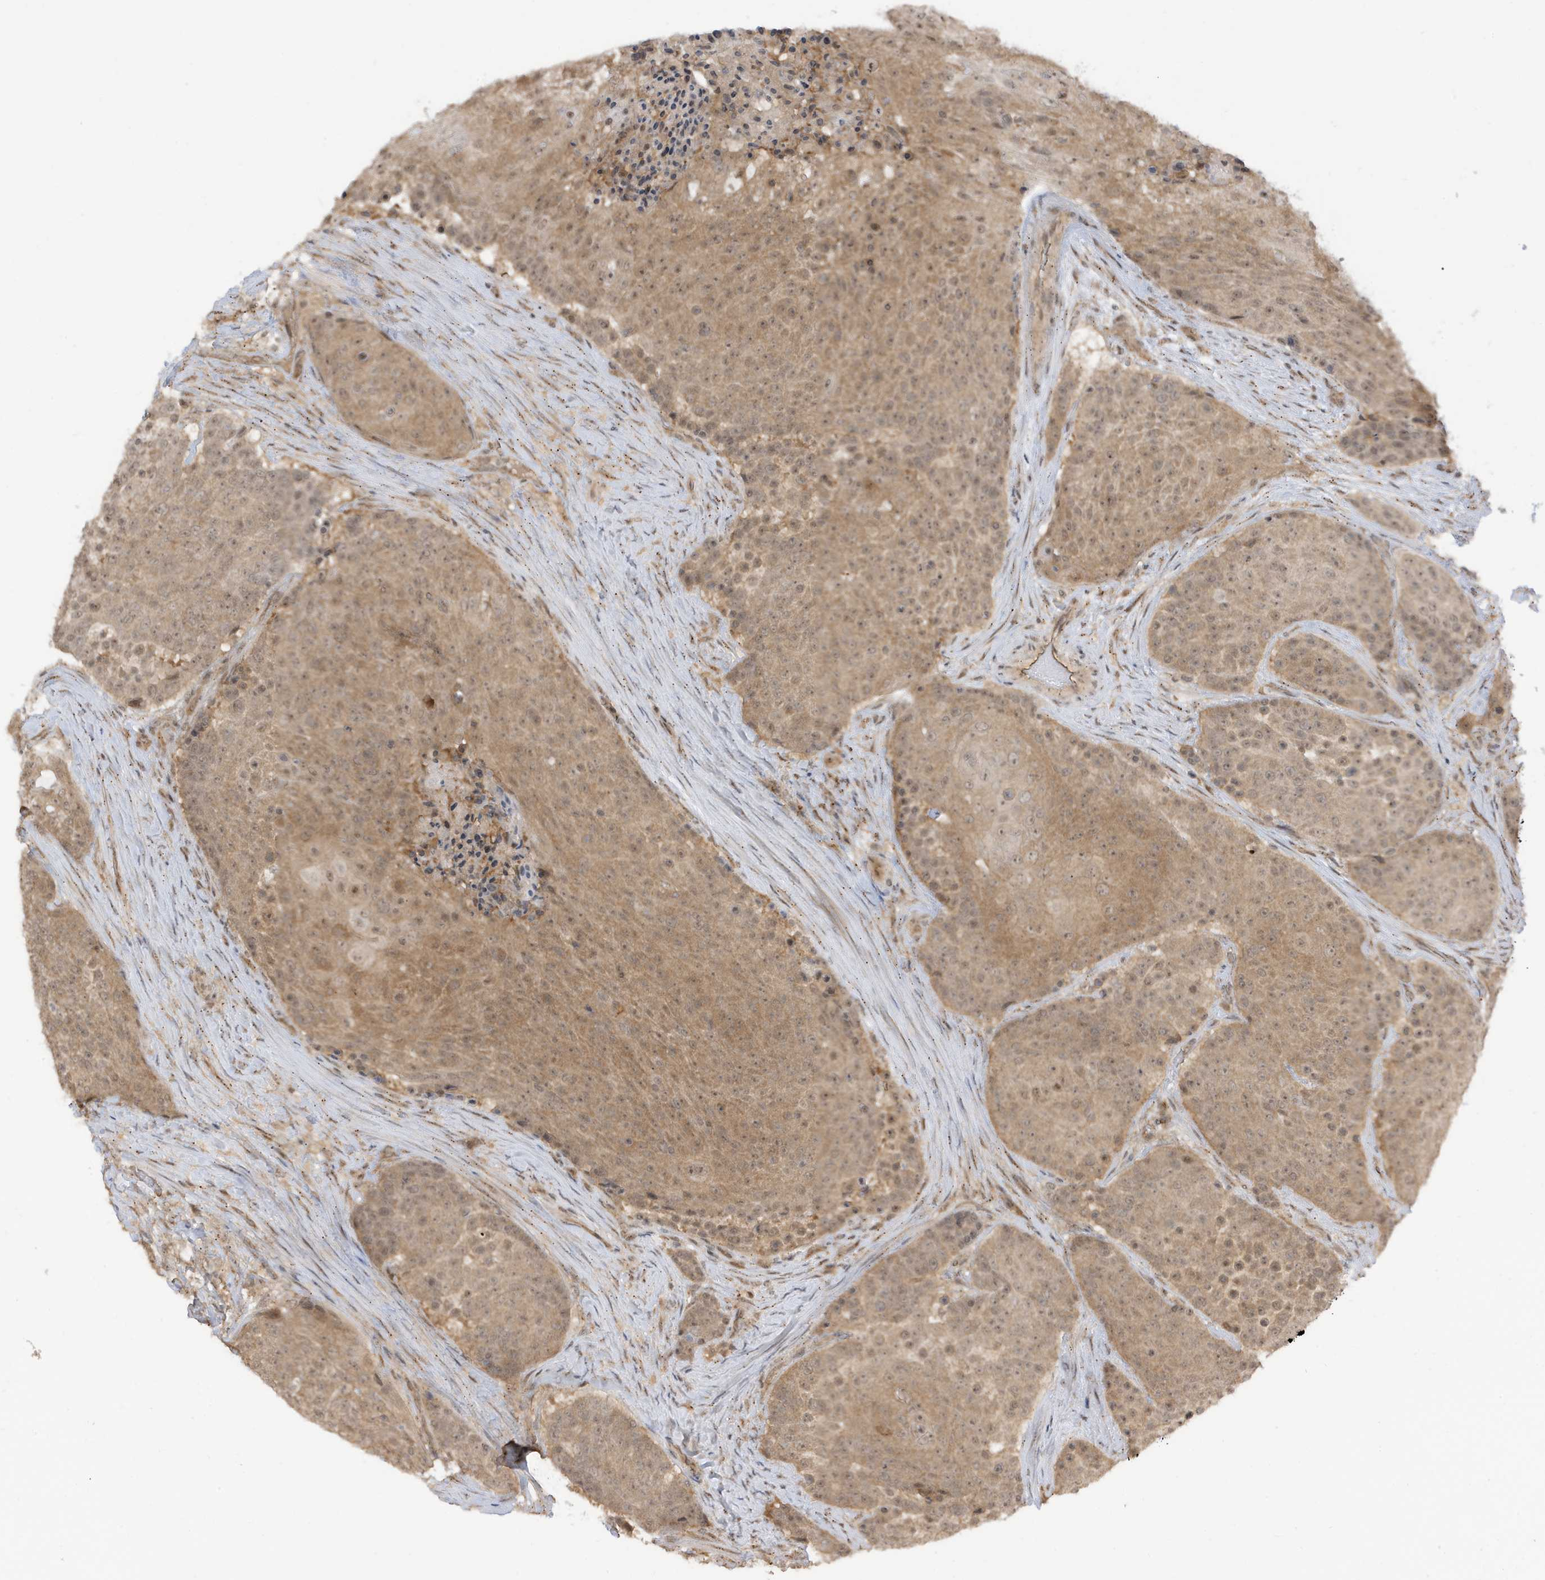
{"staining": {"intensity": "moderate", "quantity": ">75%", "location": "cytoplasmic/membranous,nuclear"}, "tissue": "urothelial cancer", "cell_type": "Tumor cells", "image_type": "cancer", "snomed": [{"axis": "morphology", "description": "Urothelial carcinoma, High grade"}, {"axis": "topography", "description": "Urinary bladder"}], "caption": "Immunohistochemistry of high-grade urothelial carcinoma demonstrates medium levels of moderate cytoplasmic/membranous and nuclear positivity in approximately >75% of tumor cells.", "gene": "TAB3", "patient": {"sex": "female", "age": 63}}